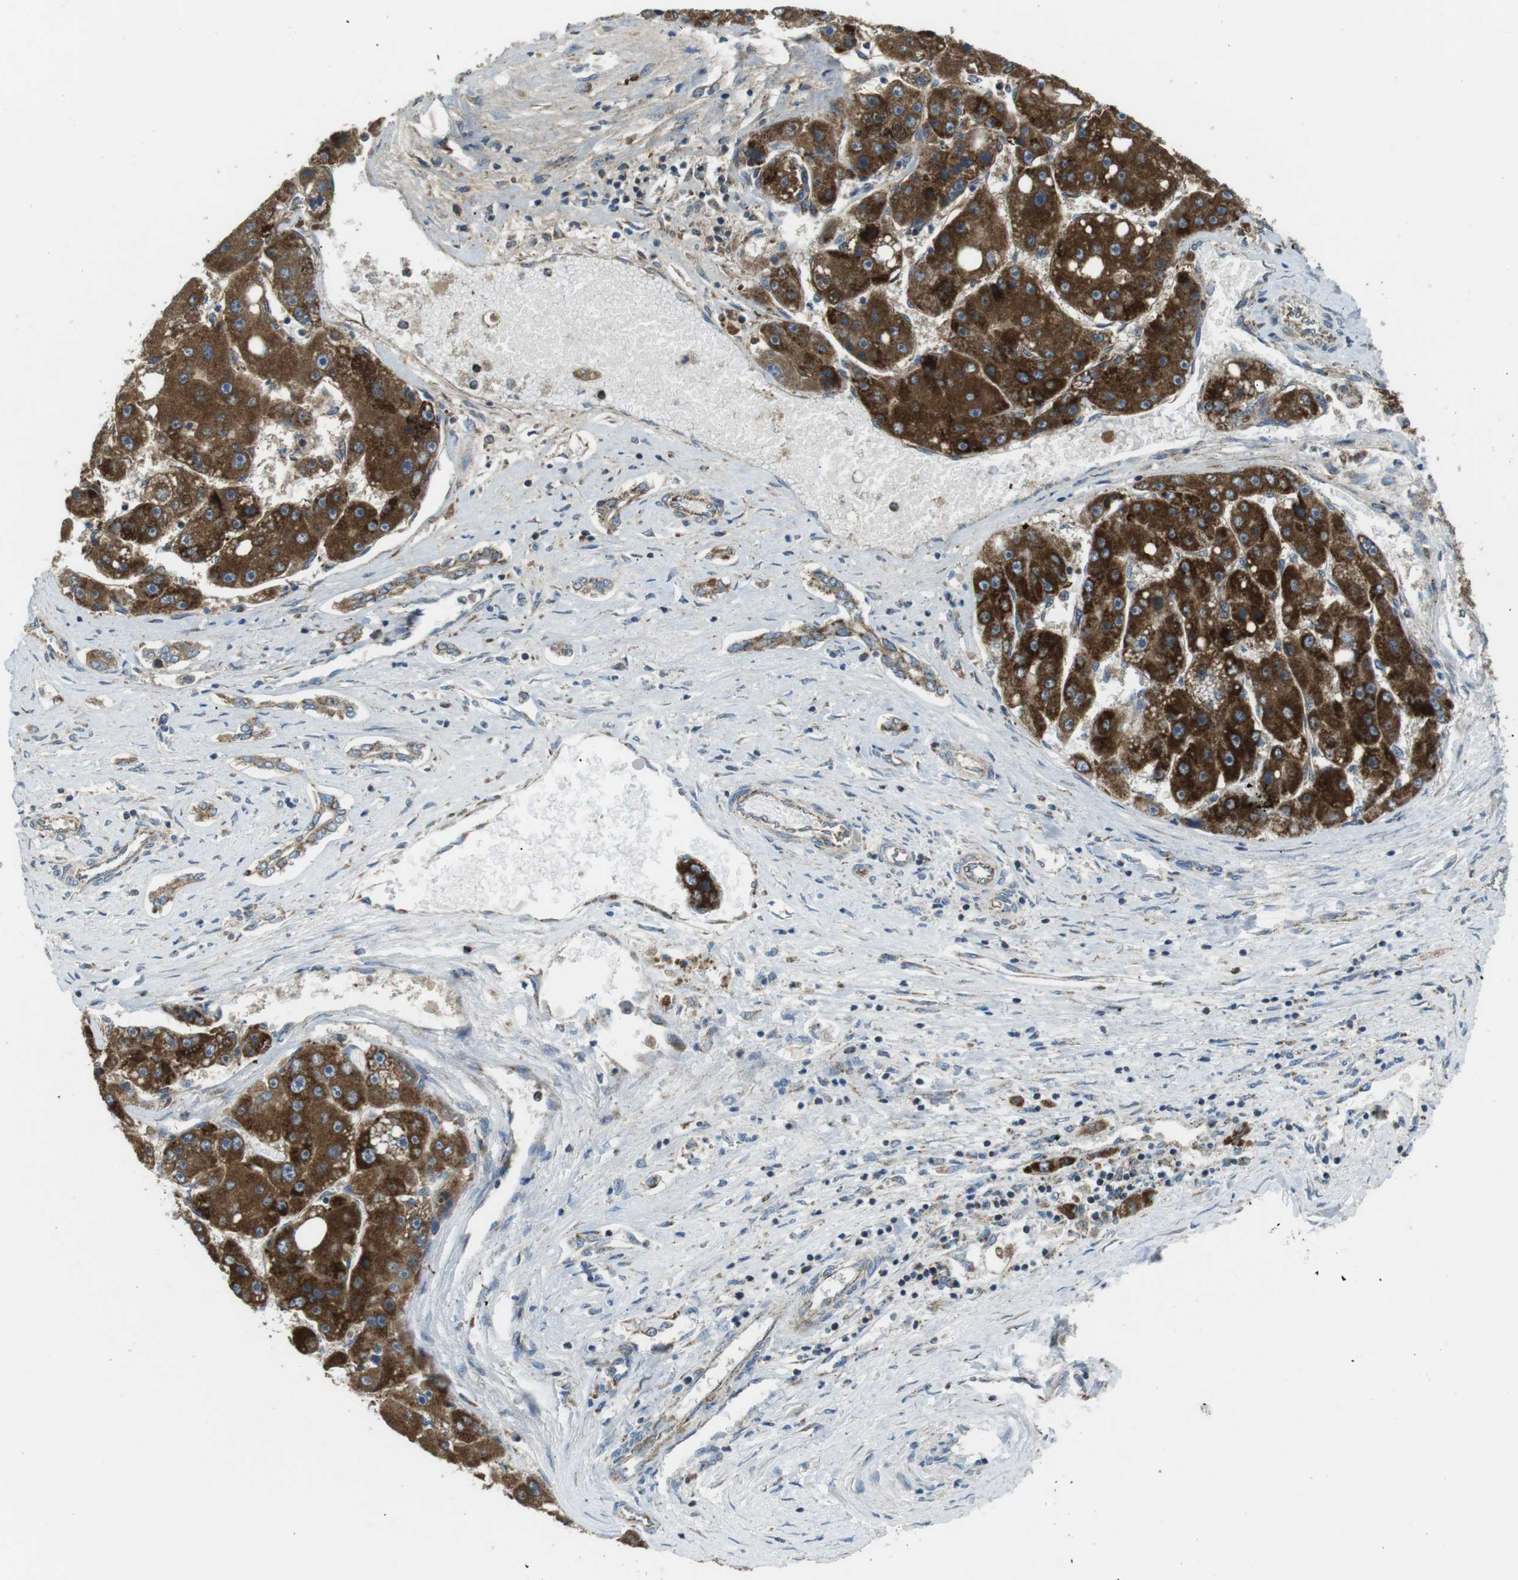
{"staining": {"intensity": "strong", "quantity": ">75%", "location": "cytoplasmic/membranous"}, "tissue": "liver cancer", "cell_type": "Tumor cells", "image_type": "cancer", "snomed": [{"axis": "morphology", "description": "Carcinoma, Hepatocellular, NOS"}, {"axis": "topography", "description": "Liver"}], "caption": "Immunohistochemistry (DAB (3,3'-diaminobenzidine)) staining of human liver cancer (hepatocellular carcinoma) demonstrates strong cytoplasmic/membranous protein expression in approximately >75% of tumor cells.", "gene": "BACE1", "patient": {"sex": "female", "age": 61}}